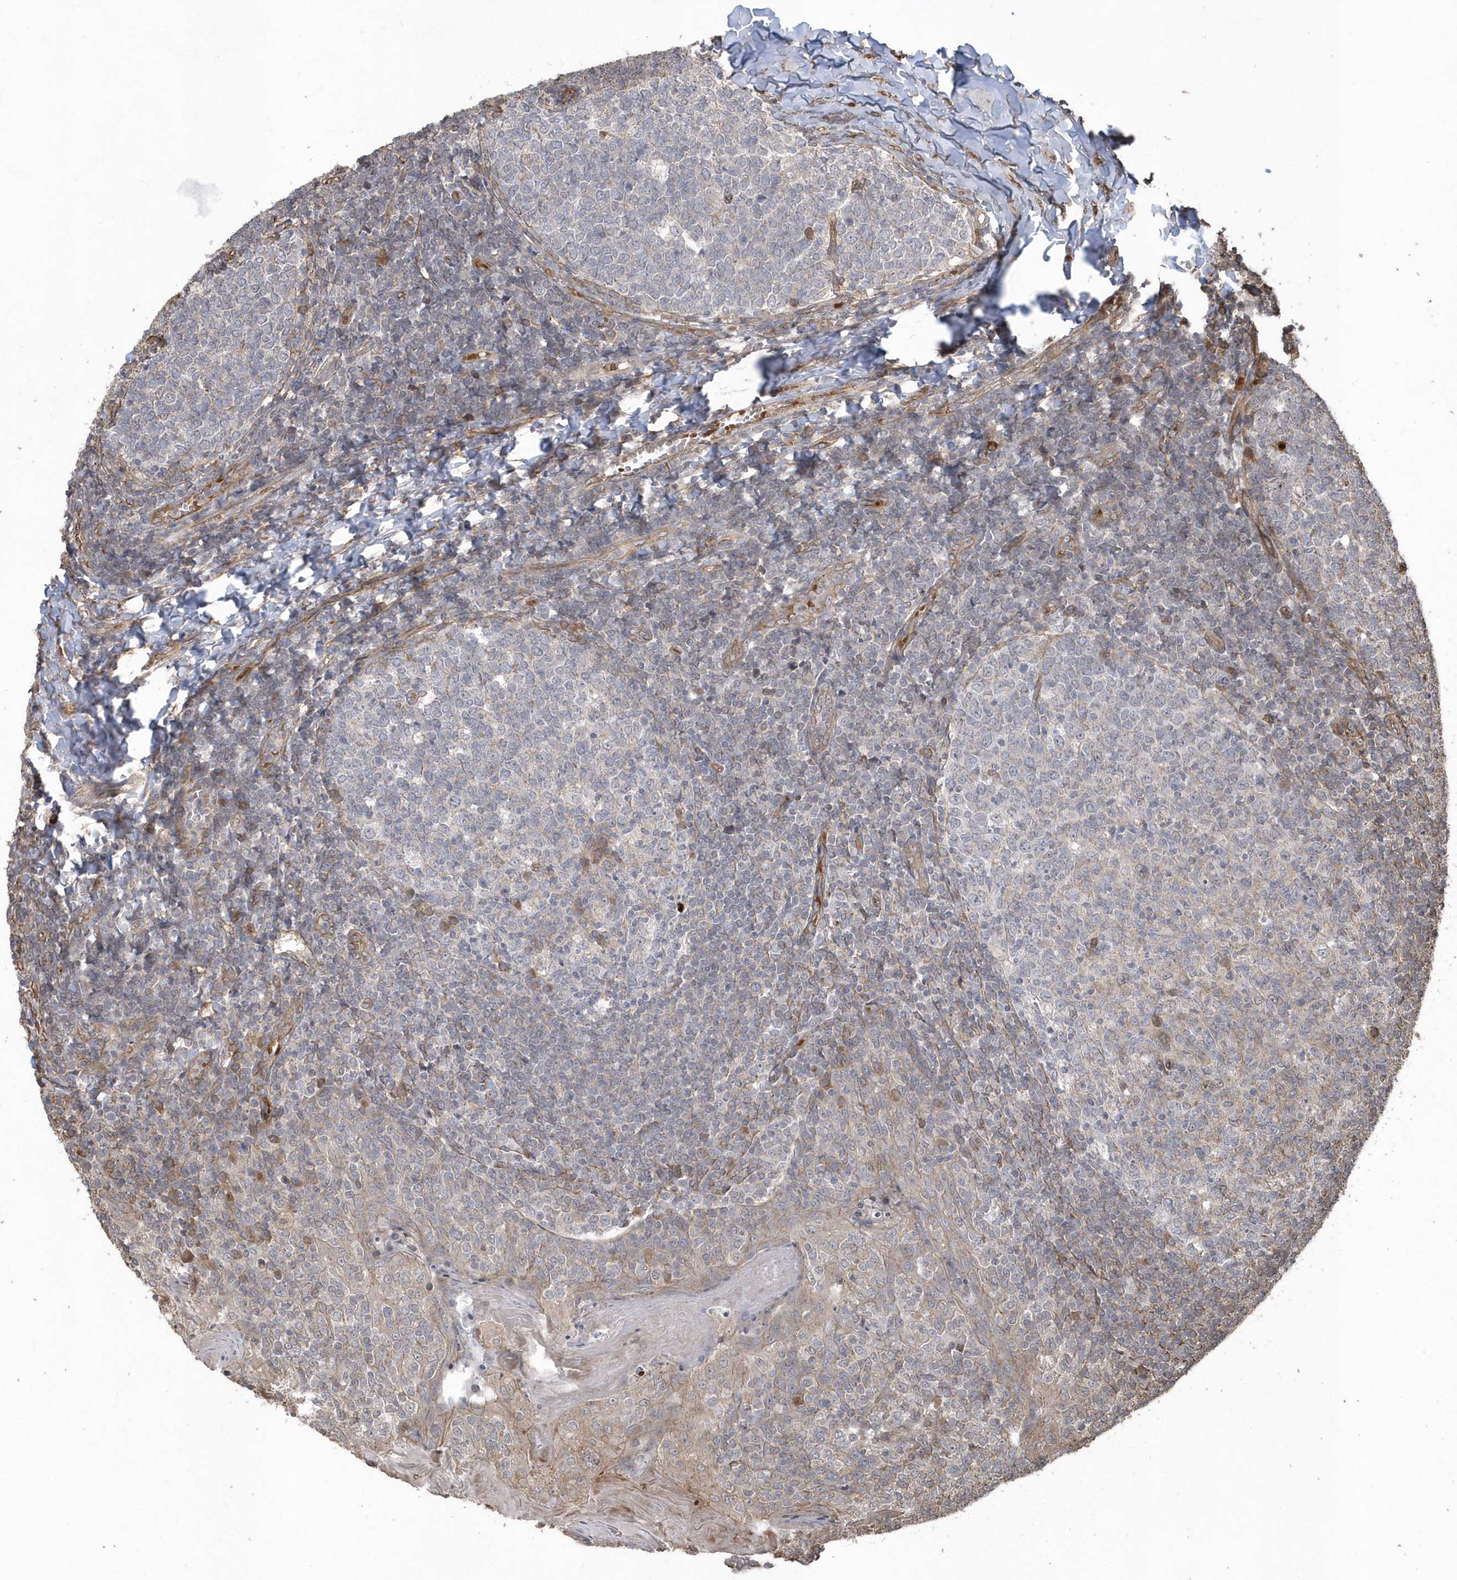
{"staining": {"intensity": "moderate", "quantity": "<25%", "location": "cytoplasmic/membranous"}, "tissue": "tonsil", "cell_type": "Germinal center cells", "image_type": "normal", "snomed": [{"axis": "morphology", "description": "Normal tissue, NOS"}, {"axis": "topography", "description": "Tonsil"}], "caption": "This image displays normal tonsil stained with immunohistochemistry (IHC) to label a protein in brown. The cytoplasmic/membranous of germinal center cells show moderate positivity for the protein. Nuclei are counter-stained blue.", "gene": "HERPUD1", "patient": {"sex": "female", "age": 19}}